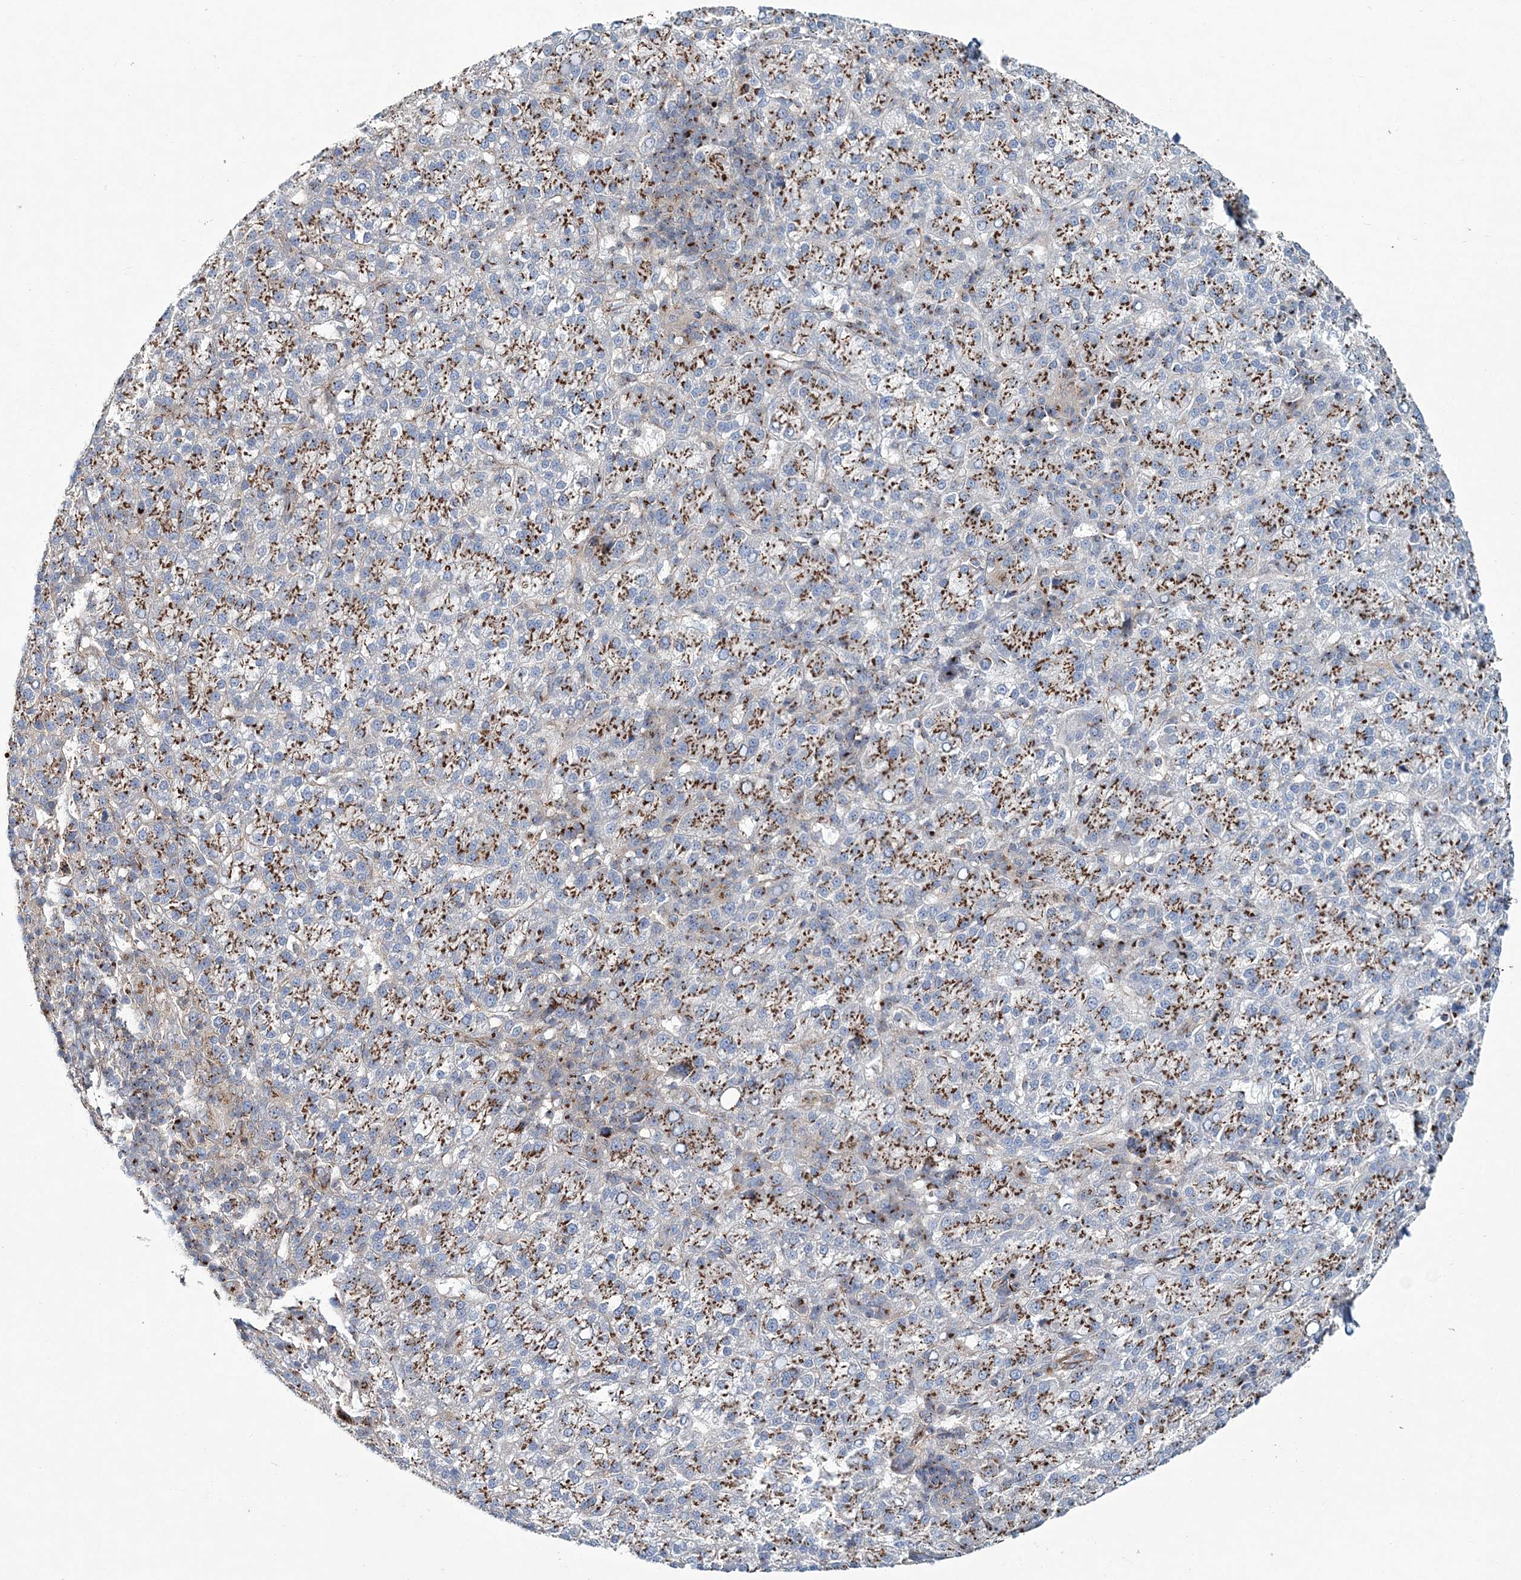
{"staining": {"intensity": "moderate", "quantity": ">75%", "location": "cytoplasmic/membranous"}, "tissue": "liver cancer", "cell_type": "Tumor cells", "image_type": "cancer", "snomed": [{"axis": "morphology", "description": "Carcinoma, Hepatocellular, NOS"}, {"axis": "topography", "description": "Liver"}], "caption": "Immunohistochemistry (IHC) histopathology image of neoplastic tissue: human liver hepatocellular carcinoma stained using IHC reveals medium levels of moderate protein expression localized specifically in the cytoplasmic/membranous of tumor cells, appearing as a cytoplasmic/membranous brown color.", "gene": "MAN1A2", "patient": {"sex": "female", "age": 58}}